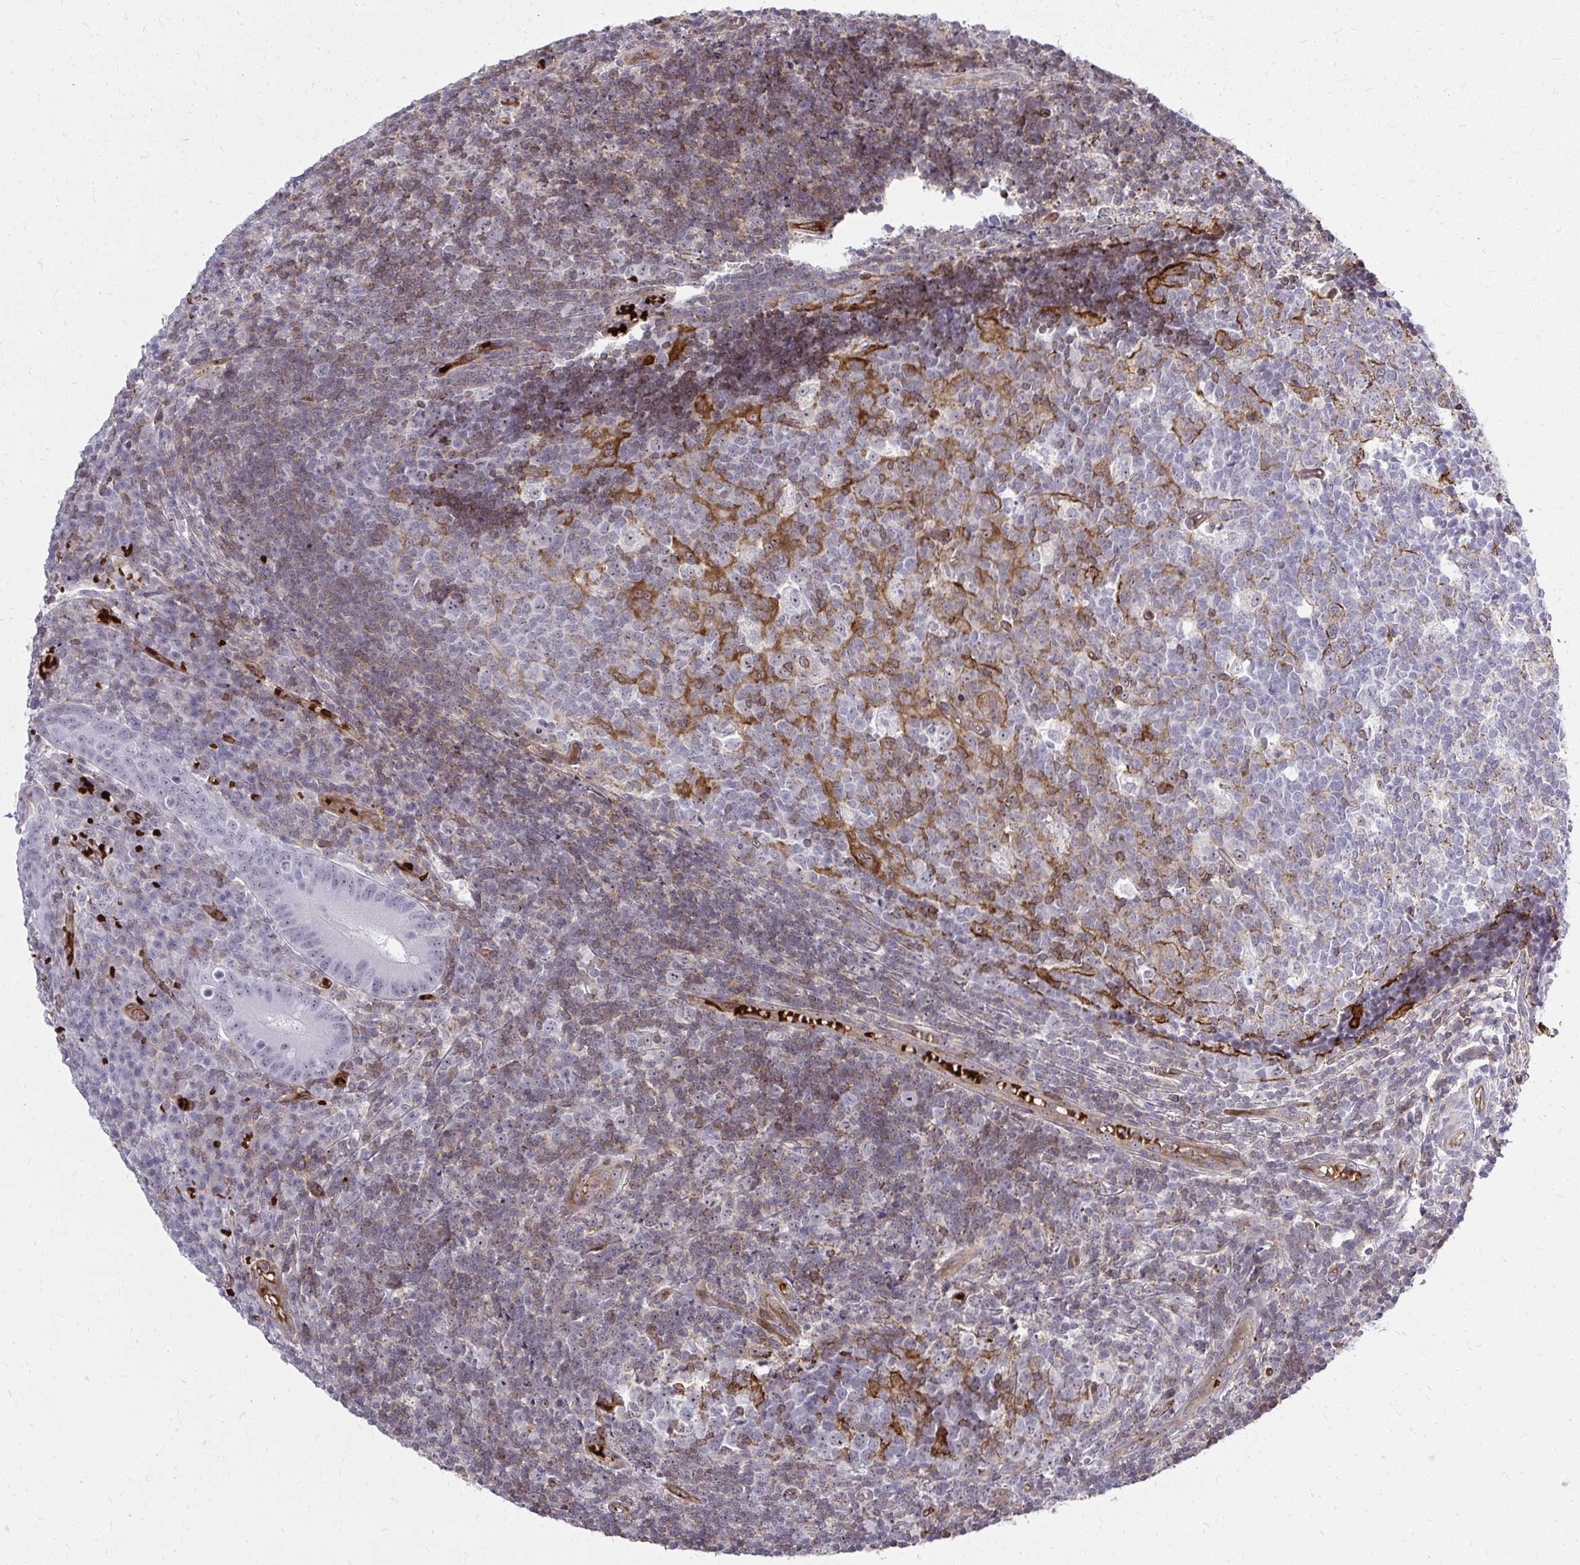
{"staining": {"intensity": "moderate", "quantity": "25%-75%", "location": "nuclear"}, "tissue": "appendix", "cell_type": "Glandular cells", "image_type": "normal", "snomed": [{"axis": "morphology", "description": "Normal tissue, NOS"}, {"axis": "topography", "description": "Appendix"}], "caption": "Glandular cells reveal medium levels of moderate nuclear expression in about 25%-75% of cells in benign human appendix. The staining was performed using DAB (3,3'-diaminobenzidine), with brown indicating positive protein expression. Nuclei are stained blue with hematoxylin.", "gene": "FOXN3", "patient": {"sex": "male", "age": 18}}